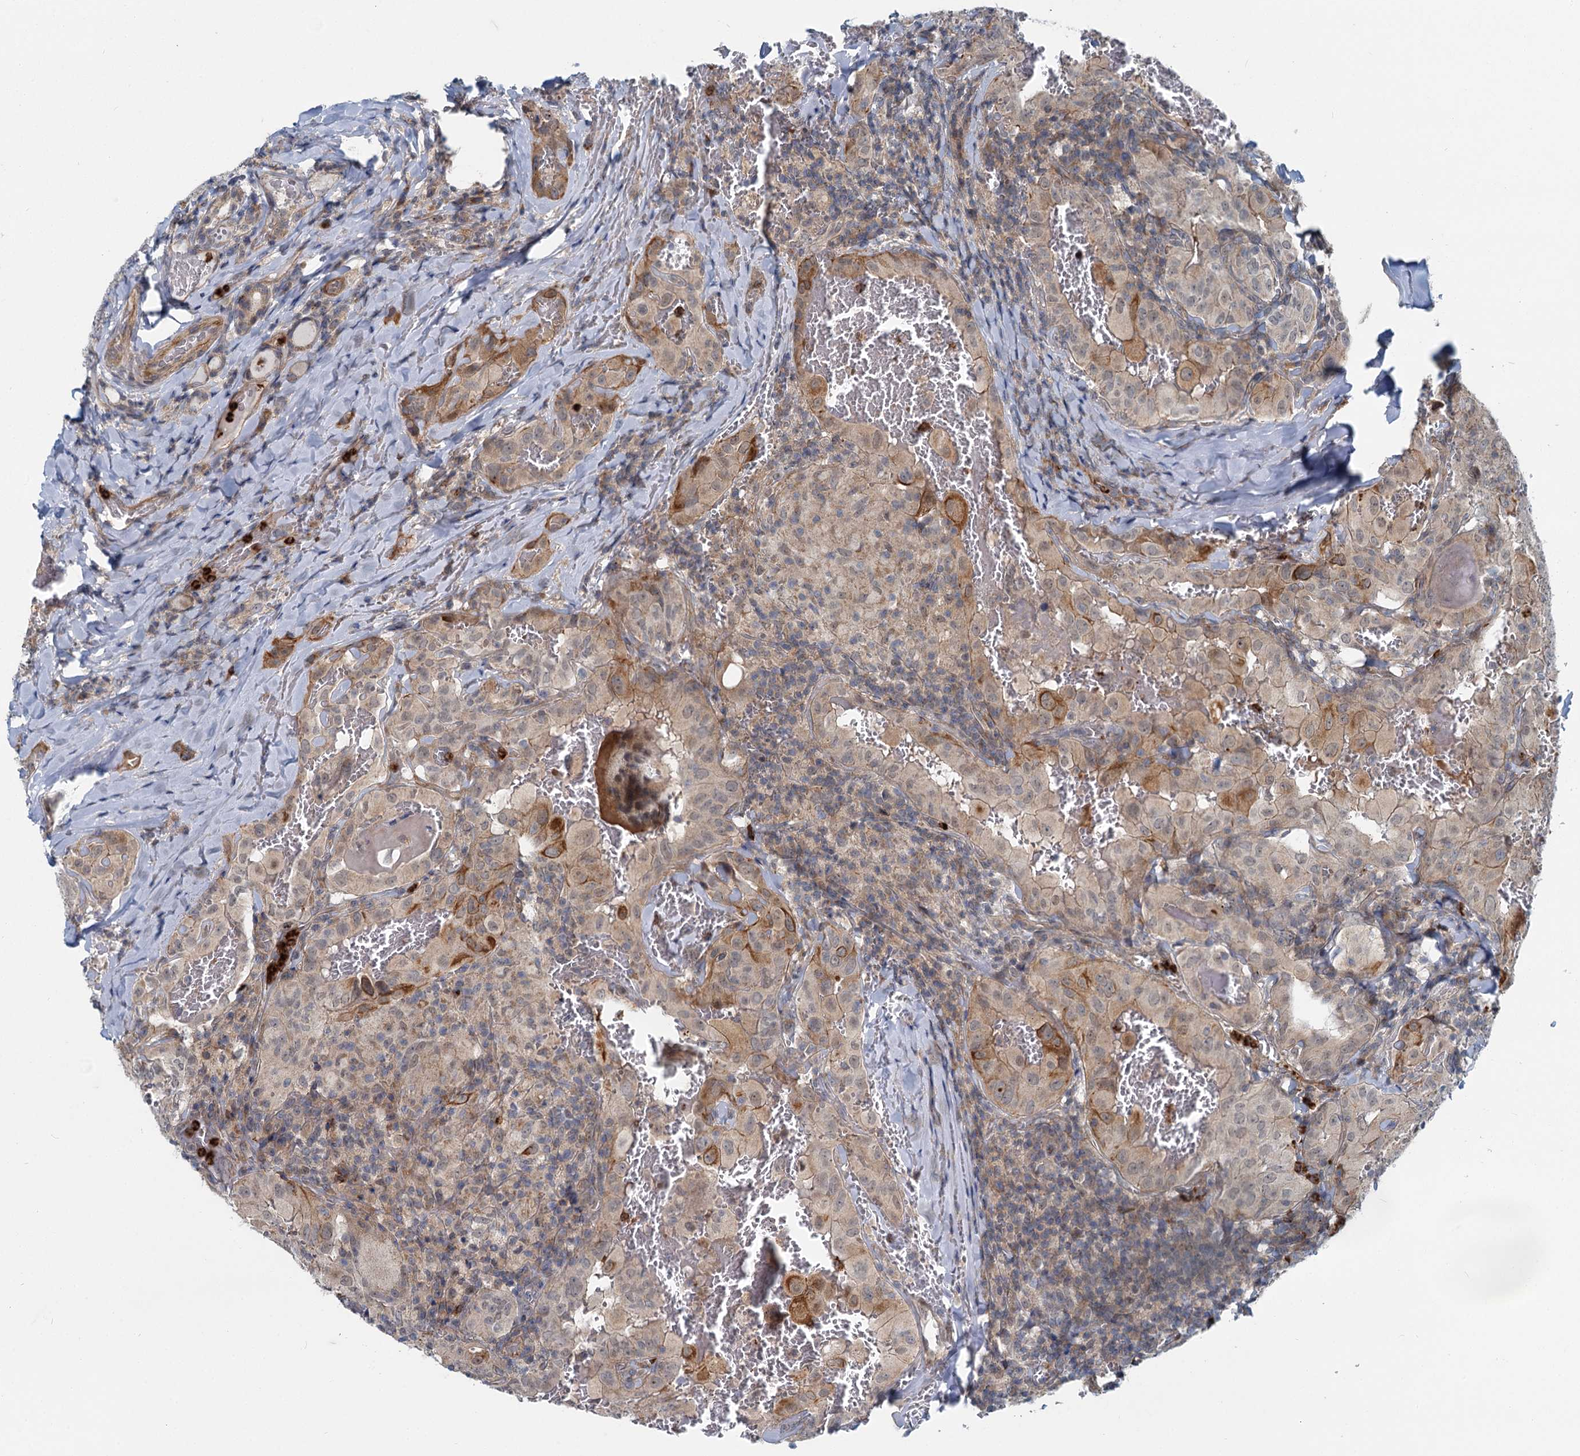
{"staining": {"intensity": "moderate", "quantity": "<25%", "location": "cytoplasmic/membranous"}, "tissue": "thyroid cancer", "cell_type": "Tumor cells", "image_type": "cancer", "snomed": [{"axis": "morphology", "description": "Papillary adenocarcinoma, NOS"}, {"axis": "topography", "description": "Thyroid gland"}], "caption": "IHC photomicrograph of neoplastic tissue: human thyroid cancer (papillary adenocarcinoma) stained using immunohistochemistry demonstrates low levels of moderate protein expression localized specifically in the cytoplasmic/membranous of tumor cells, appearing as a cytoplasmic/membranous brown color.", "gene": "ADCY2", "patient": {"sex": "female", "age": 72}}